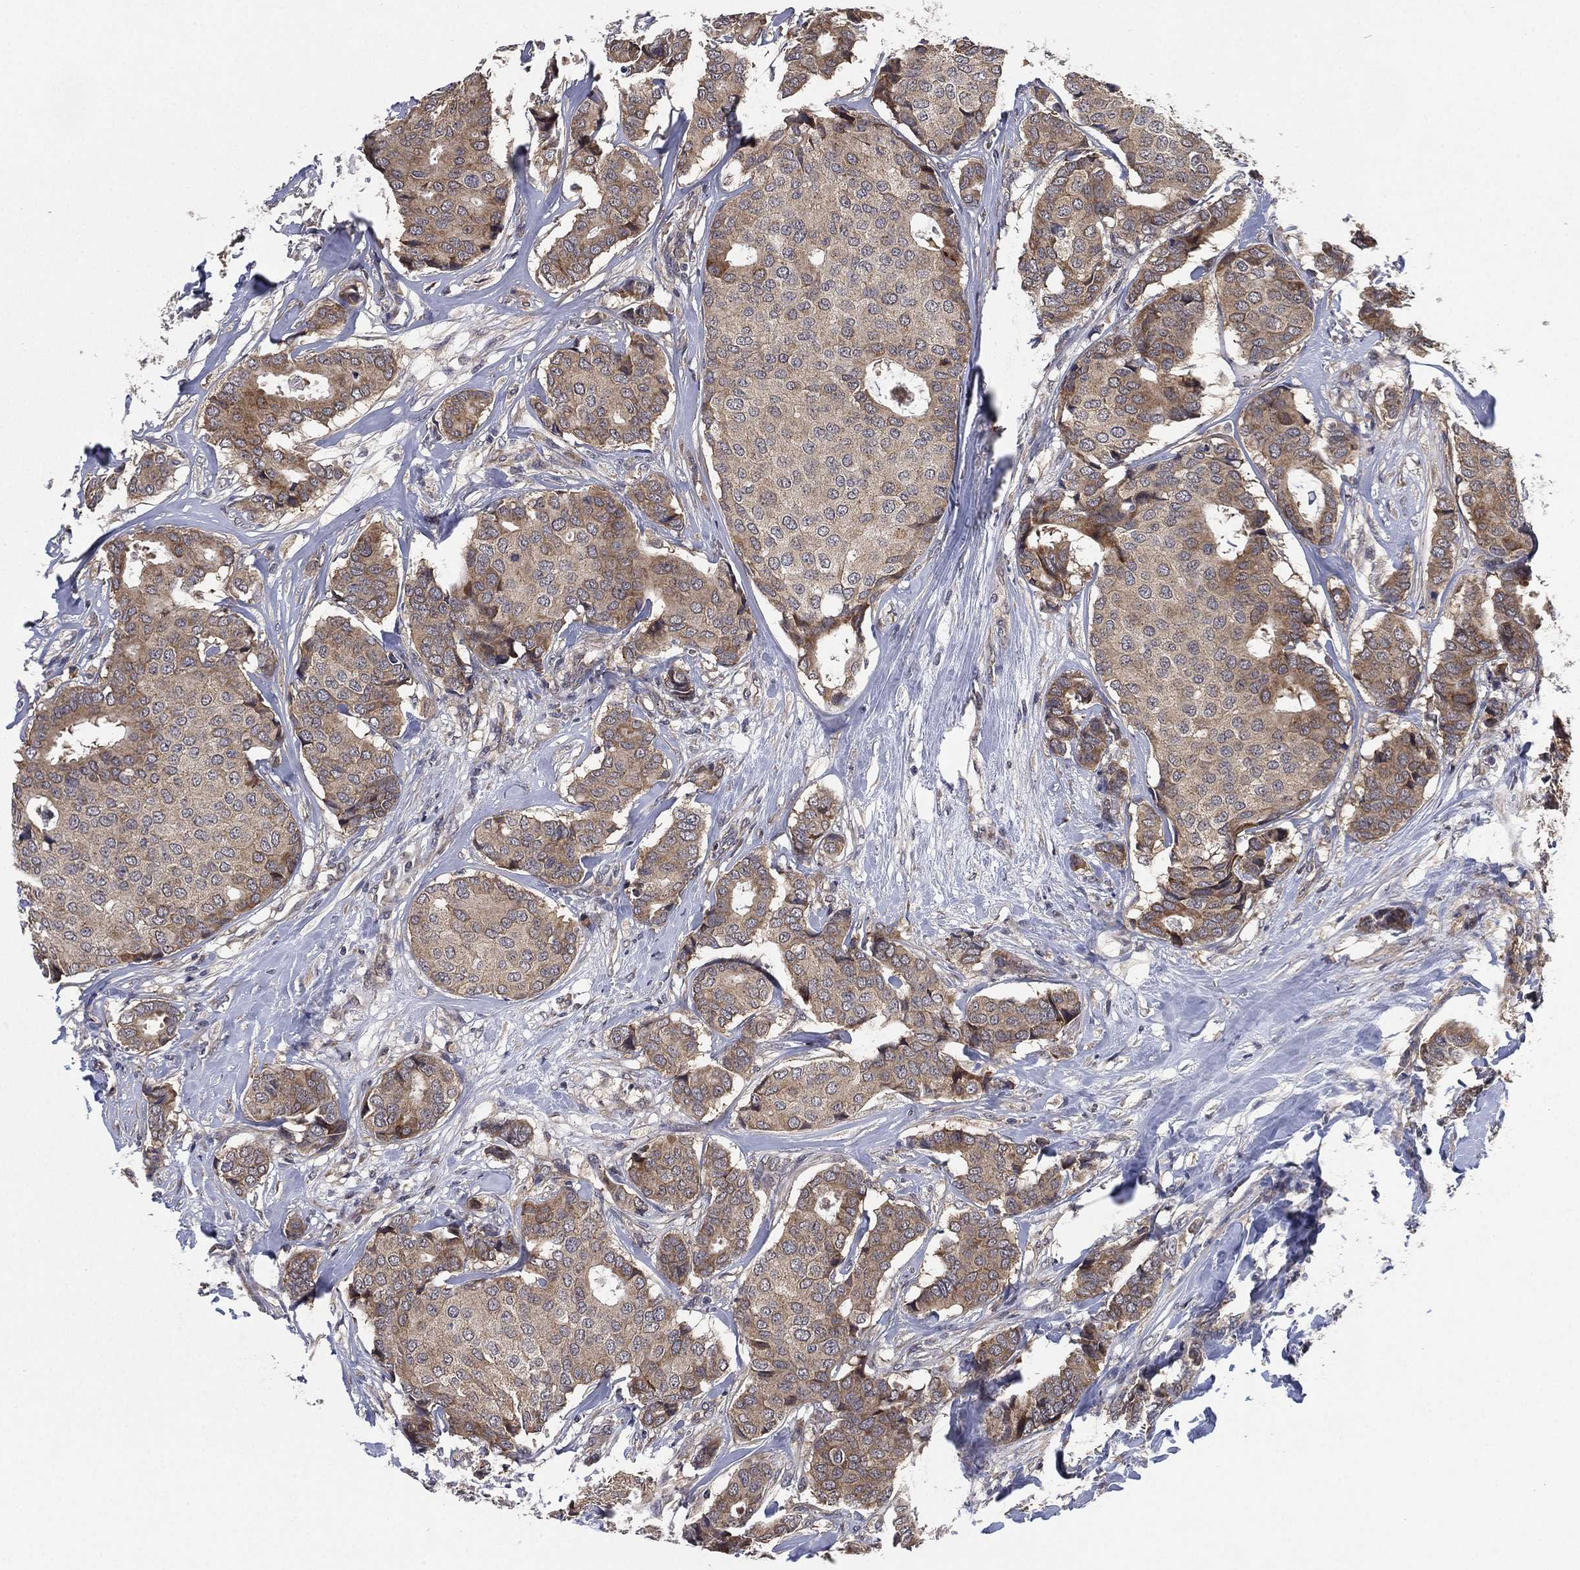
{"staining": {"intensity": "weak", "quantity": "<25%", "location": "cytoplasmic/membranous"}, "tissue": "breast cancer", "cell_type": "Tumor cells", "image_type": "cancer", "snomed": [{"axis": "morphology", "description": "Duct carcinoma"}, {"axis": "topography", "description": "Breast"}], "caption": "Micrograph shows no significant protein expression in tumor cells of breast intraductal carcinoma.", "gene": "SELENOO", "patient": {"sex": "female", "age": 75}}